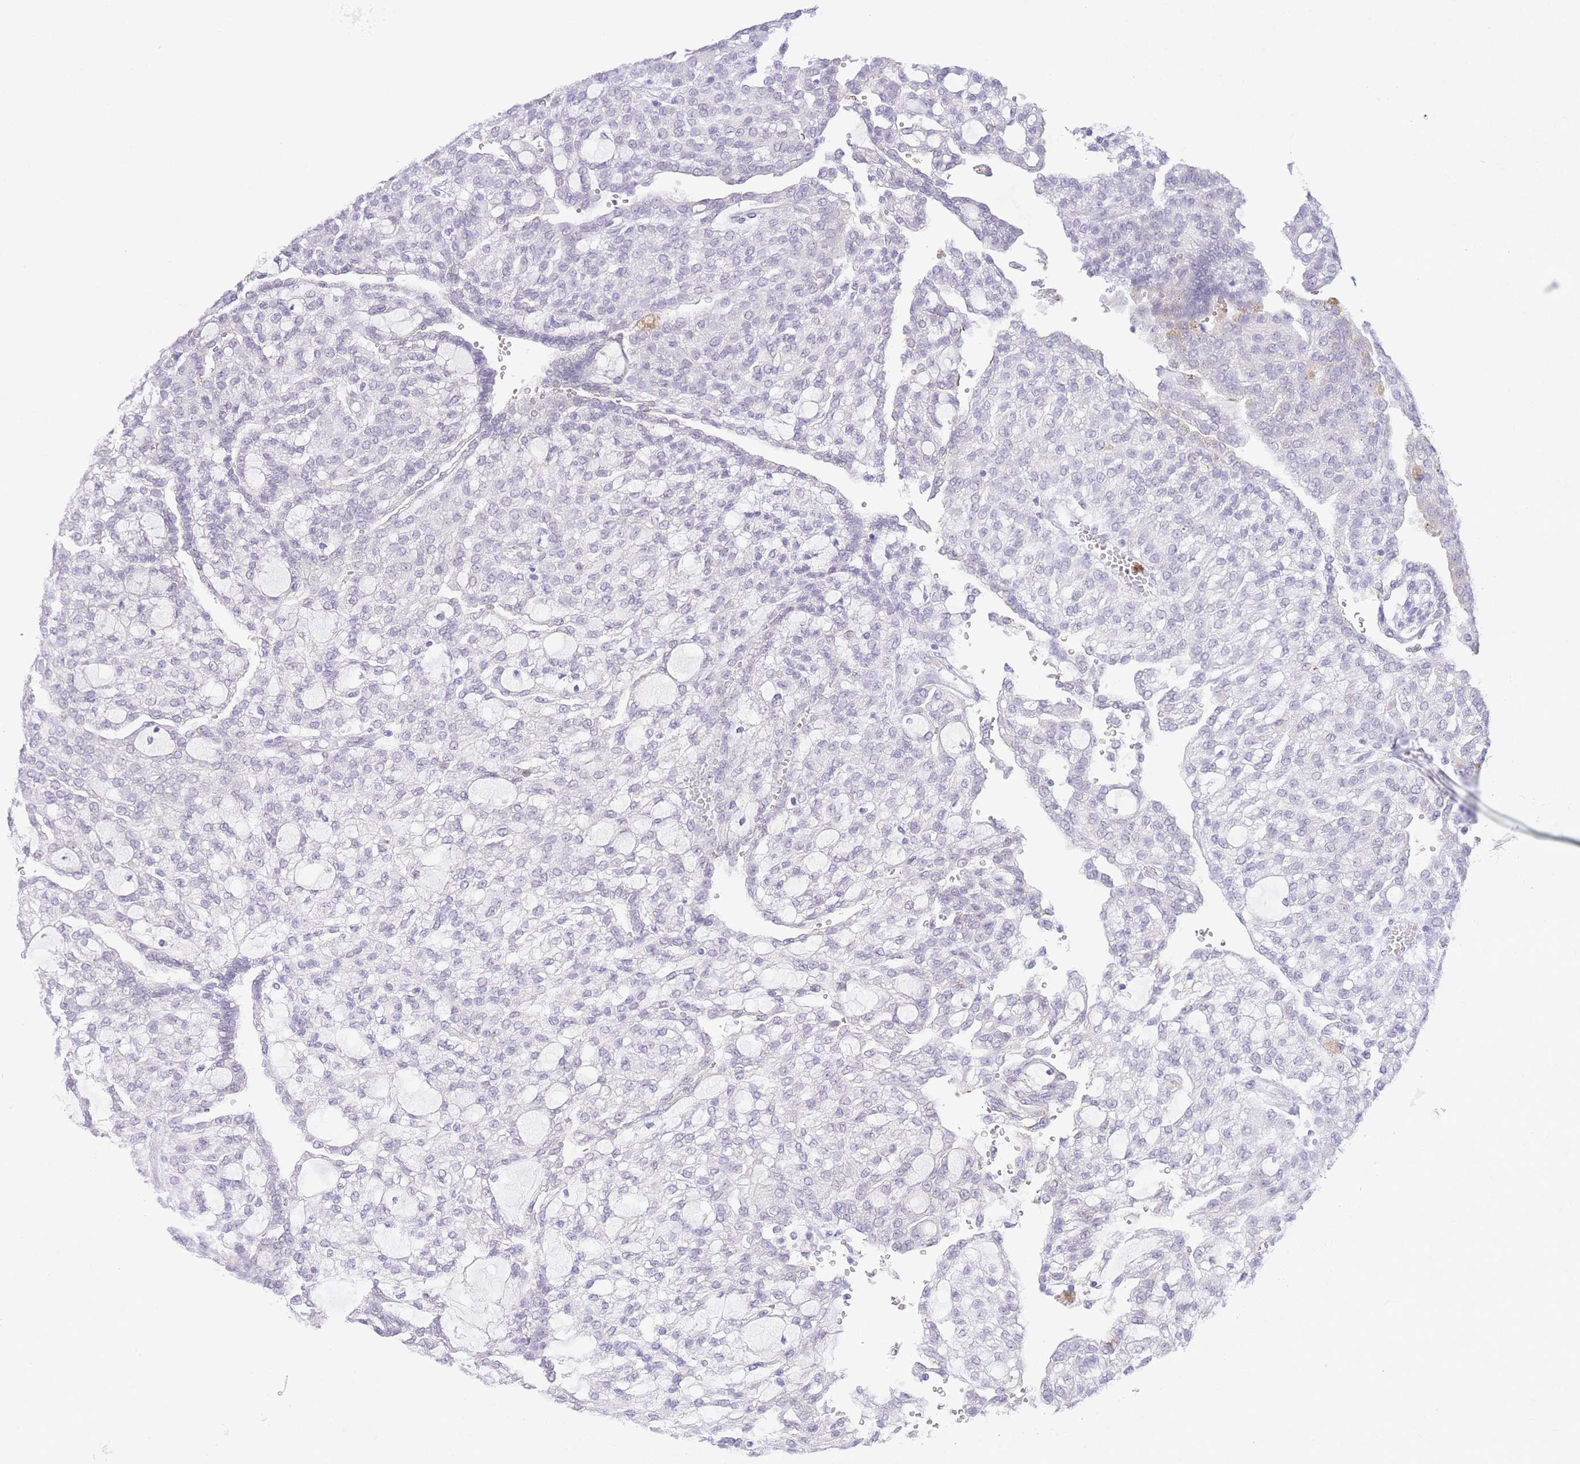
{"staining": {"intensity": "negative", "quantity": "none", "location": "none"}, "tissue": "renal cancer", "cell_type": "Tumor cells", "image_type": "cancer", "snomed": [{"axis": "morphology", "description": "Adenocarcinoma, NOS"}, {"axis": "topography", "description": "Kidney"}], "caption": "The image demonstrates no staining of tumor cells in renal cancer.", "gene": "LCLAT1", "patient": {"sex": "male", "age": 63}}